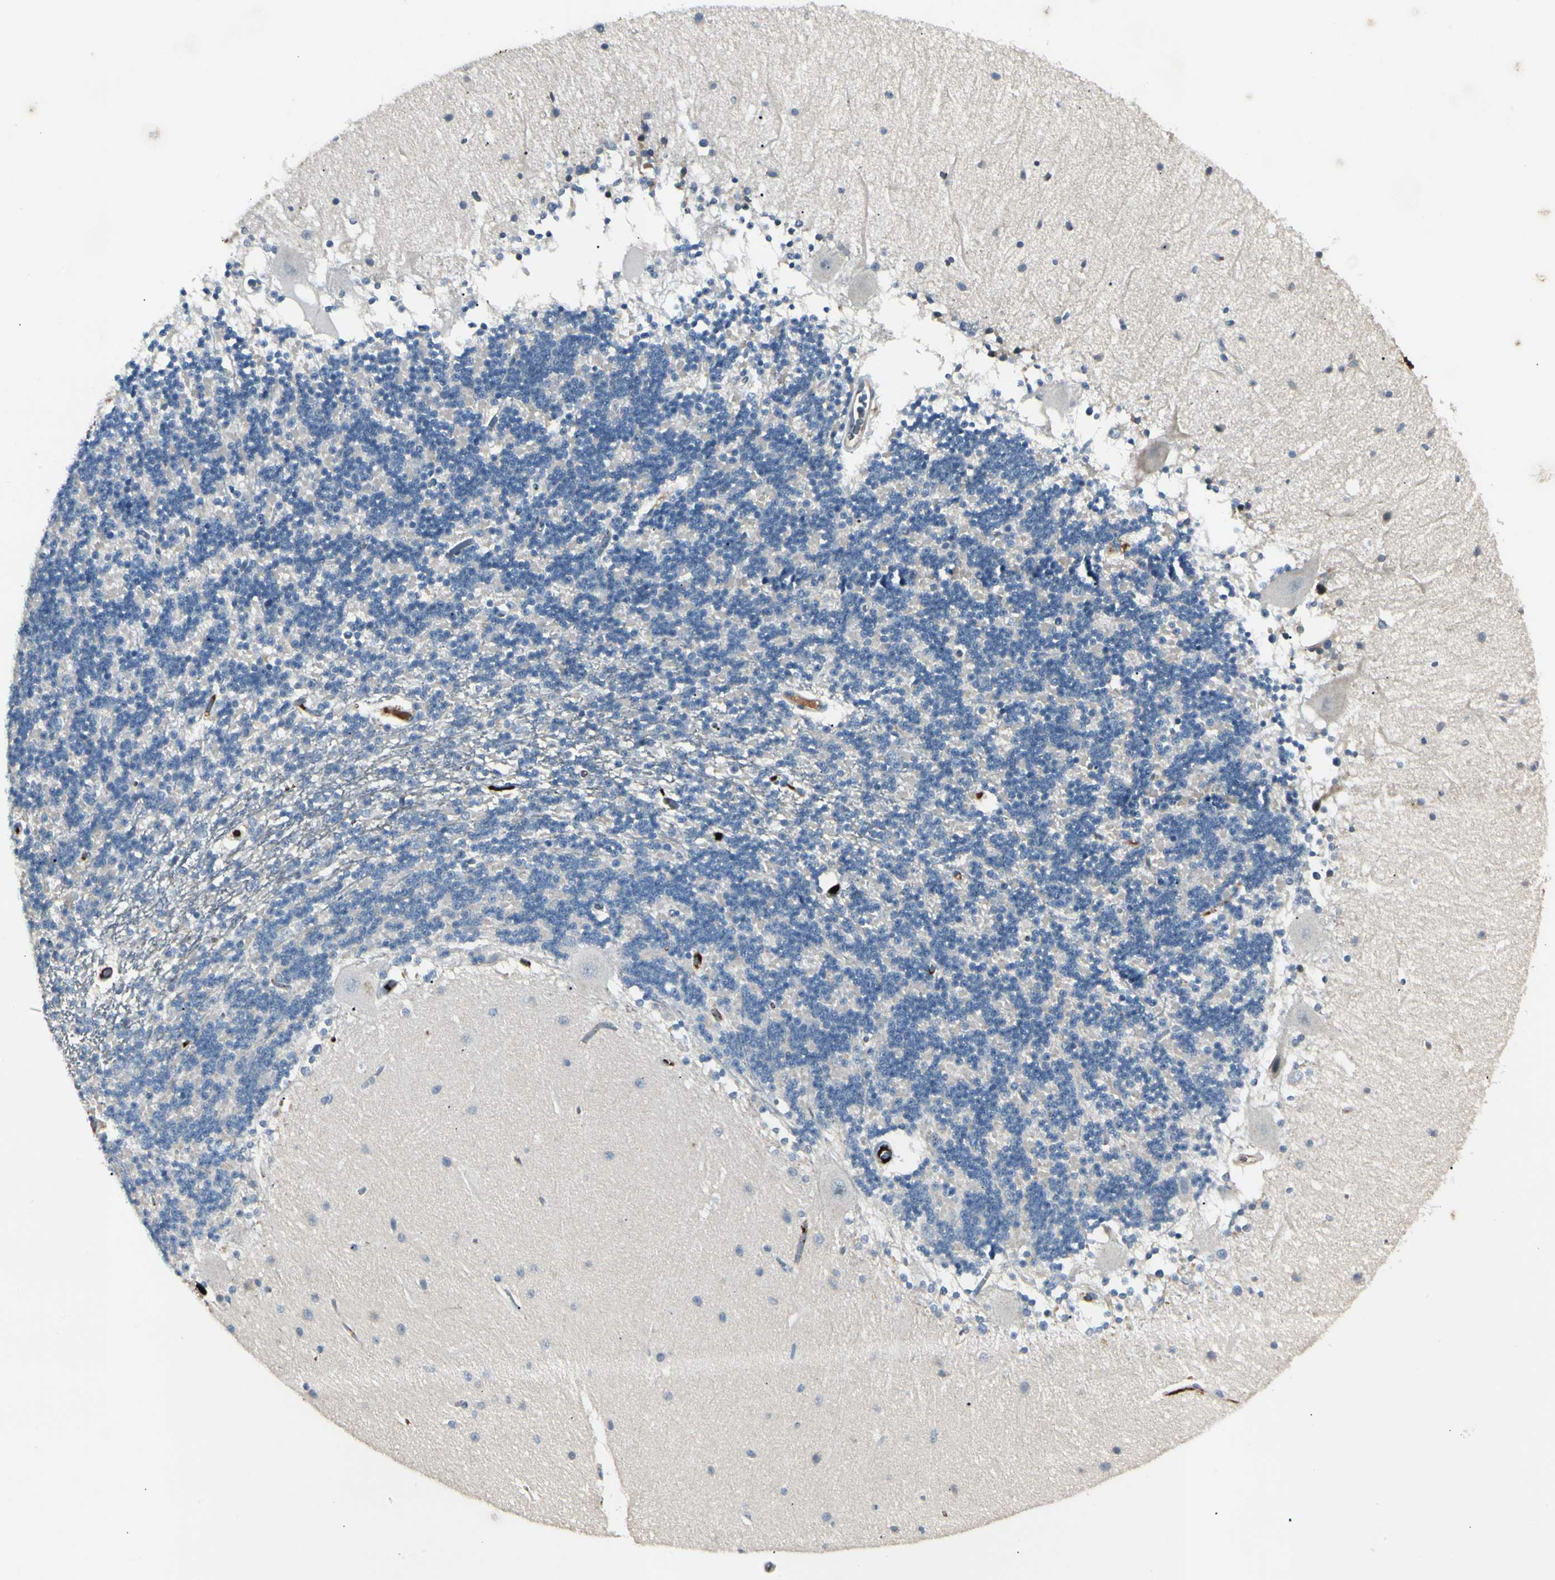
{"staining": {"intensity": "negative", "quantity": "none", "location": "none"}, "tissue": "cerebellum", "cell_type": "Cells in granular layer", "image_type": "normal", "snomed": [{"axis": "morphology", "description": "Normal tissue, NOS"}, {"axis": "topography", "description": "Cerebellum"}], "caption": "Immunohistochemistry (IHC) micrograph of benign human cerebellum stained for a protein (brown), which reveals no staining in cells in granular layer. Nuclei are stained in blue.", "gene": "SKIL", "patient": {"sex": "female", "age": 54}}